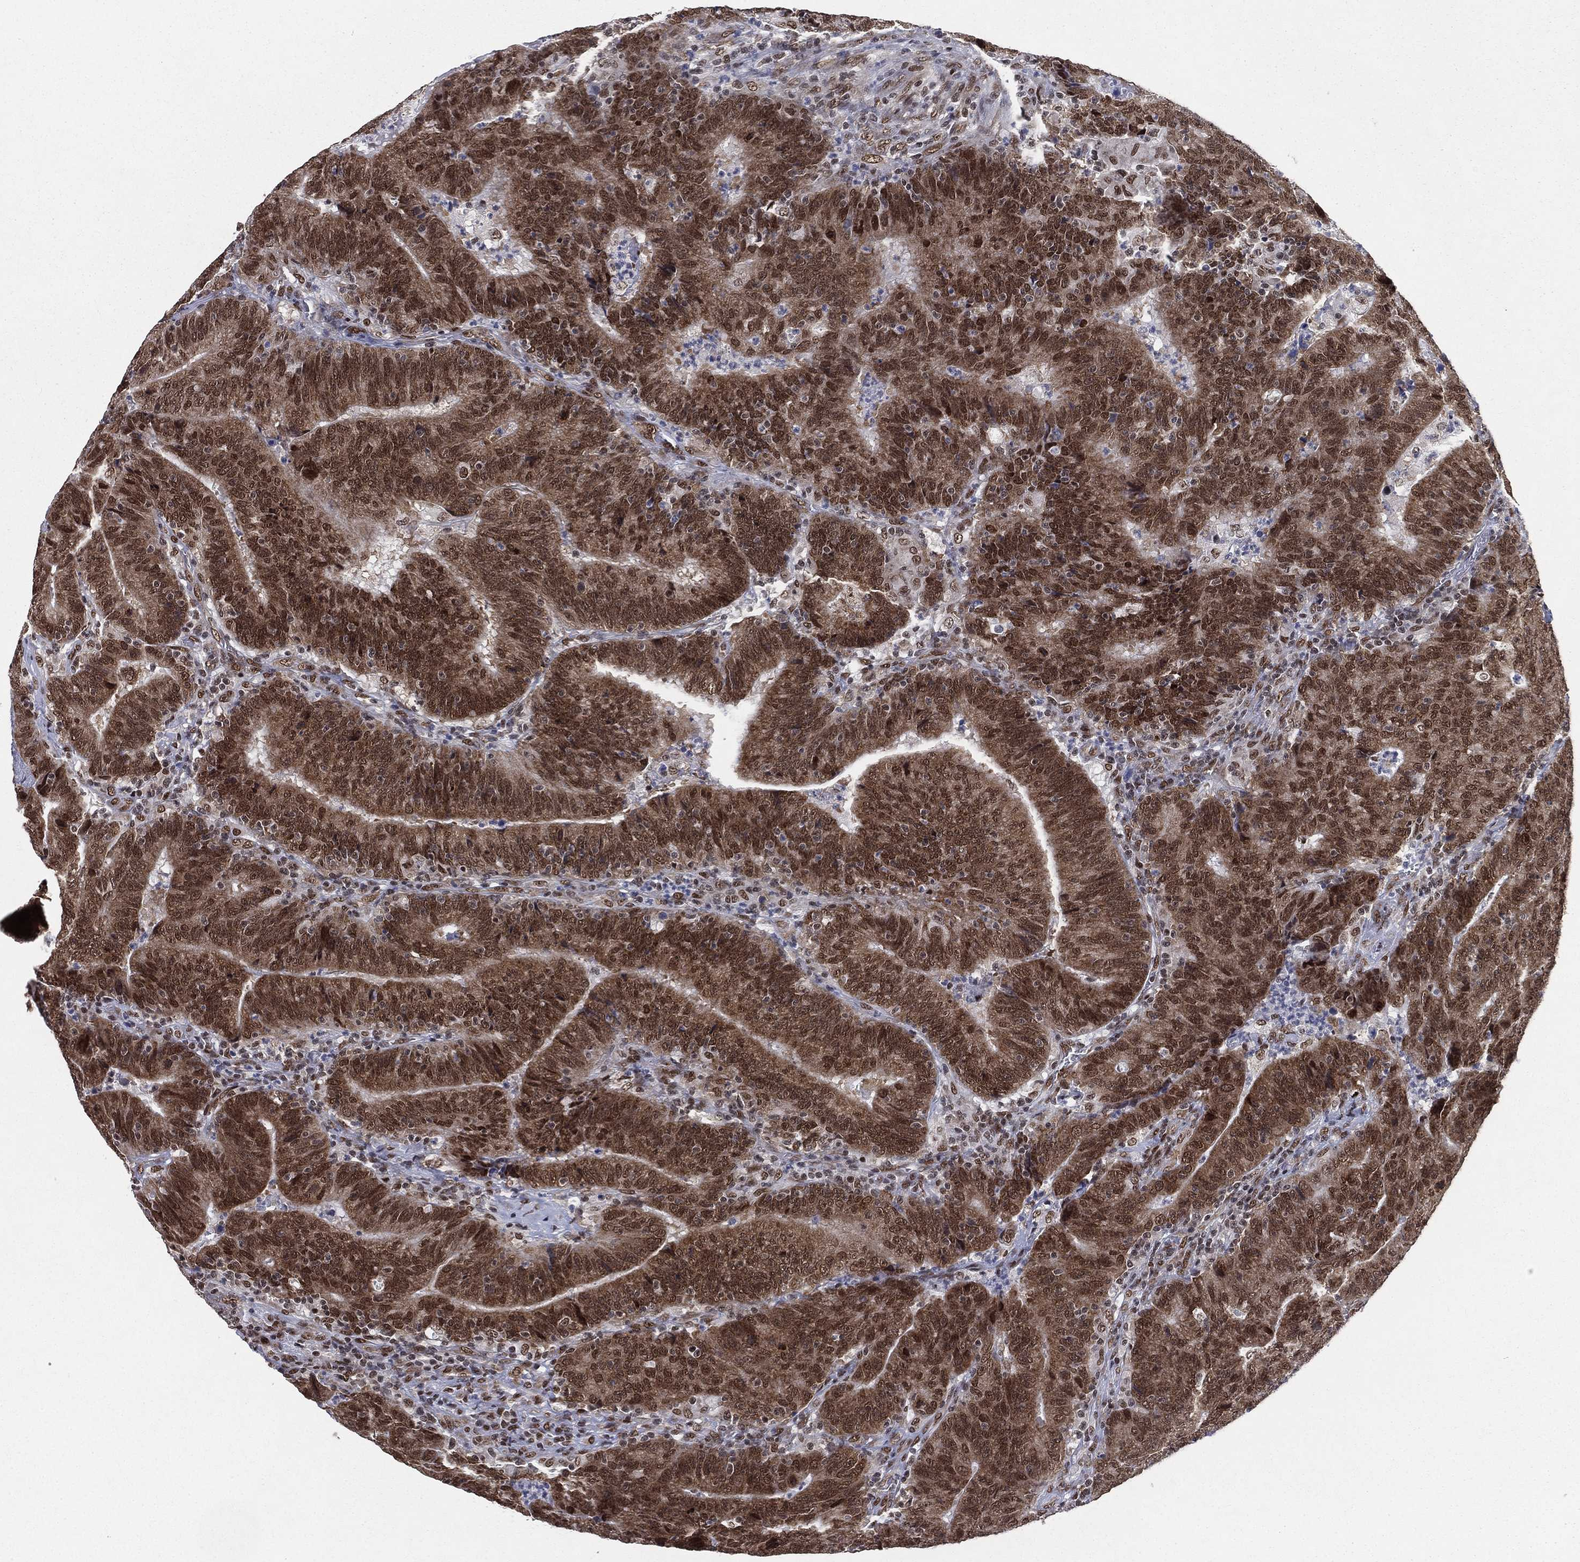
{"staining": {"intensity": "strong", "quantity": ">75%", "location": "cytoplasmic/membranous,nuclear"}, "tissue": "colorectal cancer", "cell_type": "Tumor cells", "image_type": "cancer", "snomed": [{"axis": "morphology", "description": "Adenocarcinoma, NOS"}, {"axis": "topography", "description": "Colon"}], "caption": "Protein expression analysis of human colorectal cancer (adenocarcinoma) reveals strong cytoplasmic/membranous and nuclear positivity in about >75% of tumor cells.", "gene": "FUBP3", "patient": {"sex": "female", "age": 75}}